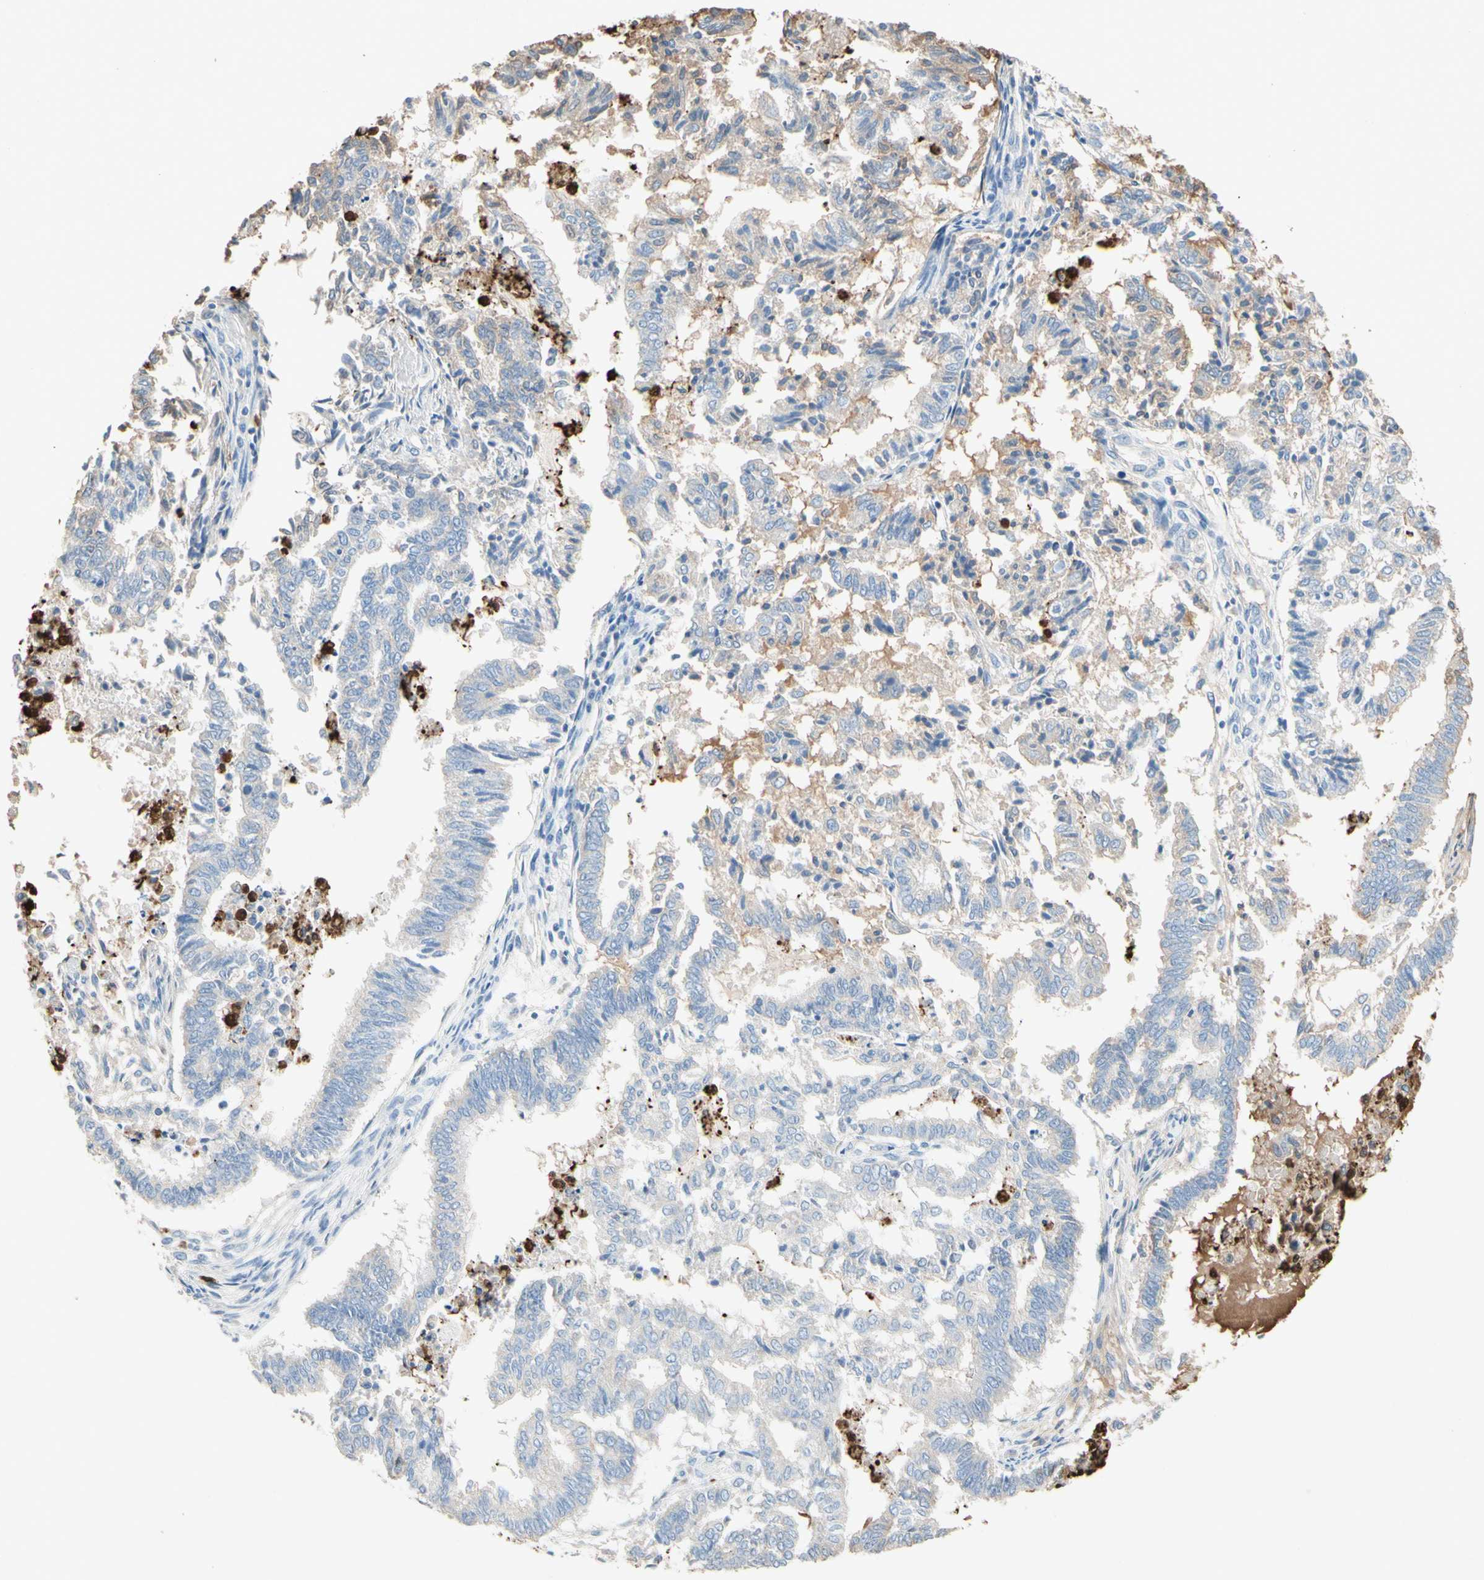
{"staining": {"intensity": "moderate", "quantity": "<25%", "location": "cytoplasmic/membranous"}, "tissue": "endometrial cancer", "cell_type": "Tumor cells", "image_type": "cancer", "snomed": [{"axis": "morphology", "description": "Necrosis, NOS"}, {"axis": "morphology", "description": "Adenocarcinoma, NOS"}, {"axis": "topography", "description": "Endometrium"}], "caption": "Tumor cells demonstrate low levels of moderate cytoplasmic/membranous staining in approximately <25% of cells in adenocarcinoma (endometrial).", "gene": "NFKBIZ", "patient": {"sex": "female", "age": 79}}